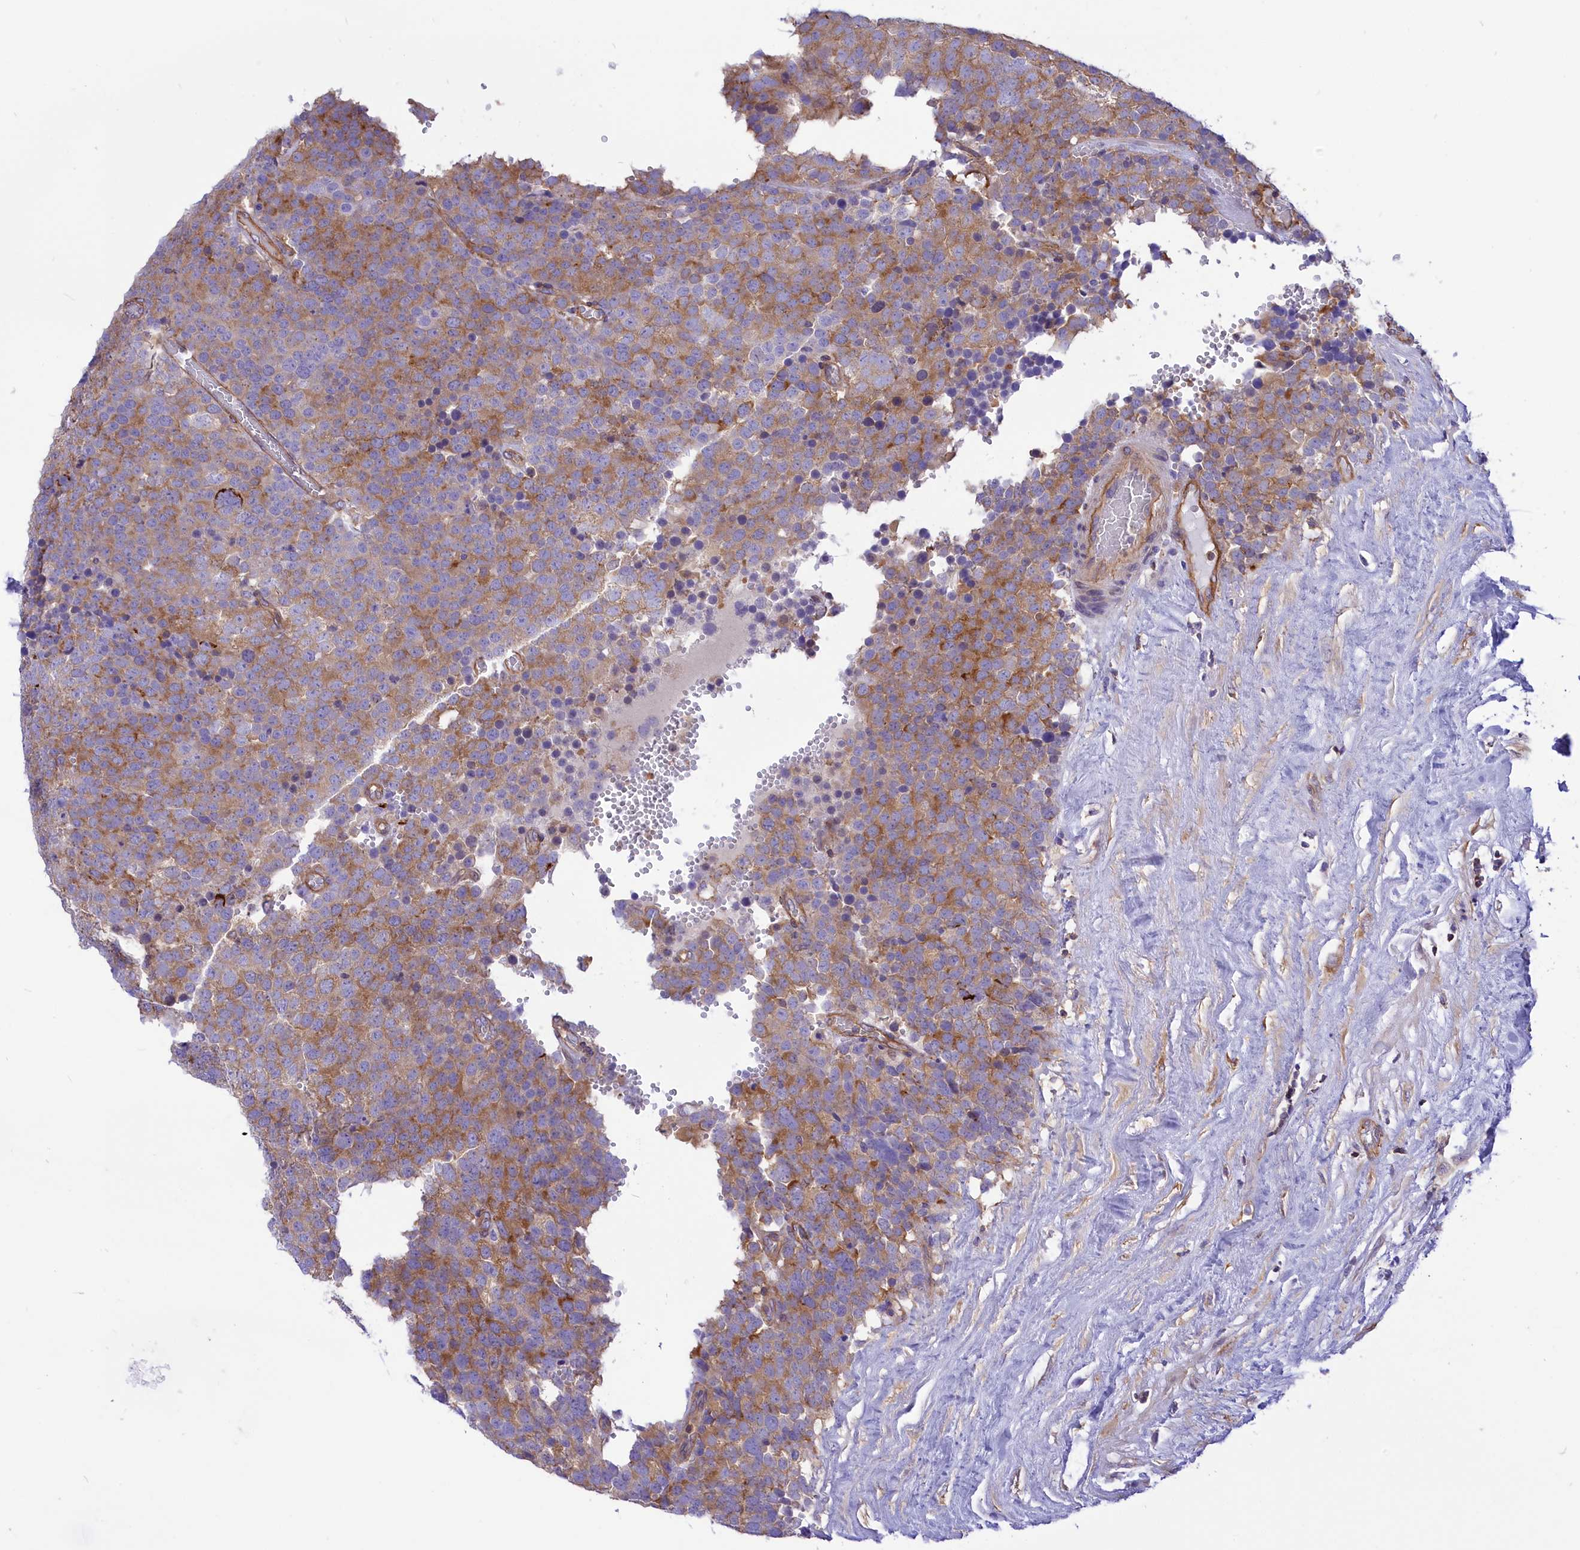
{"staining": {"intensity": "moderate", "quantity": ">75%", "location": "cytoplasmic/membranous"}, "tissue": "testis cancer", "cell_type": "Tumor cells", "image_type": "cancer", "snomed": [{"axis": "morphology", "description": "Seminoma, NOS"}, {"axis": "topography", "description": "Testis"}], "caption": "The micrograph displays staining of testis cancer, revealing moderate cytoplasmic/membranous protein positivity (brown color) within tumor cells. The protein is stained brown, and the nuclei are stained in blue (DAB IHC with brightfield microscopy, high magnification).", "gene": "SEPTIN9", "patient": {"sex": "male", "age": 71}}